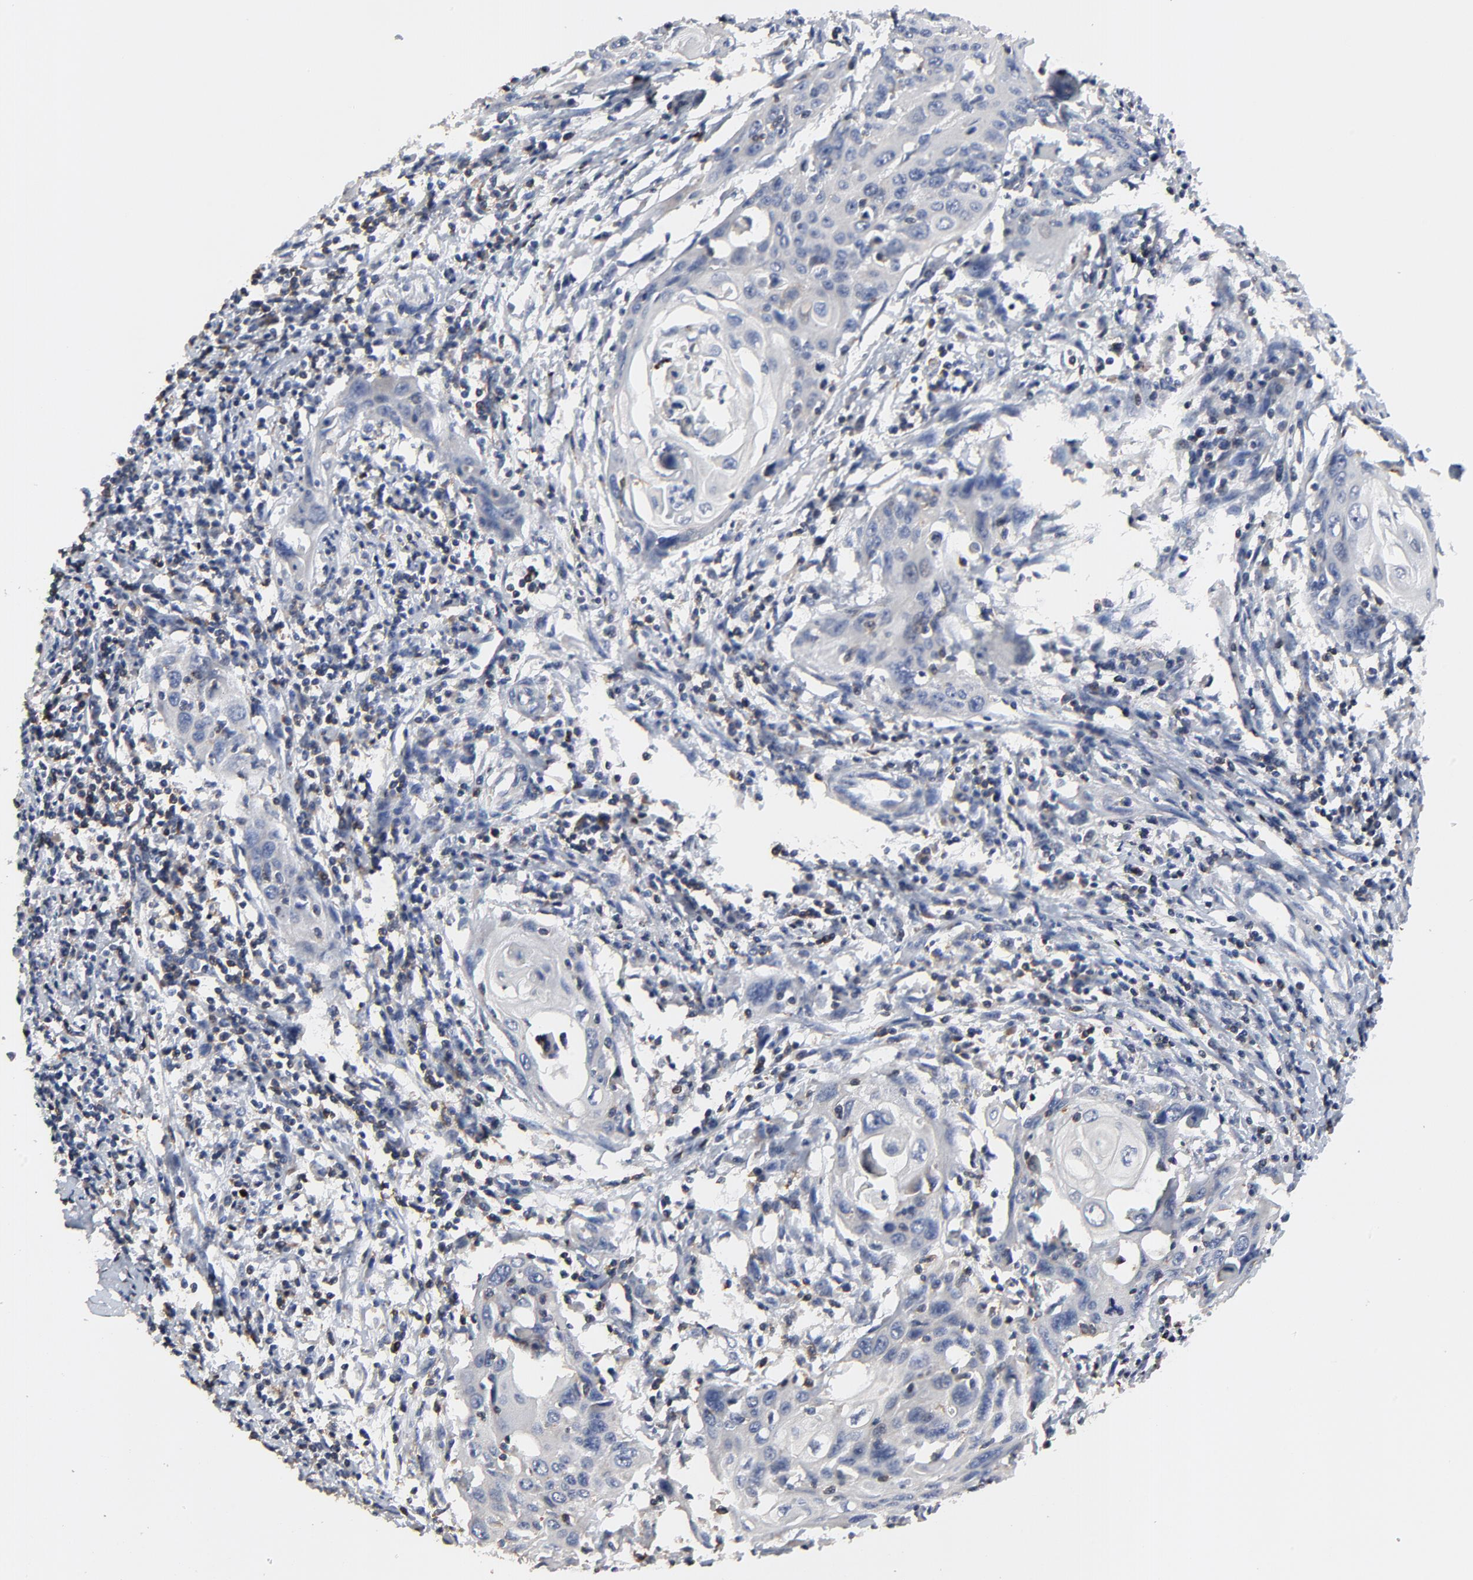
{"staining": {"intensity": "negative", "quantity": "none", "location": "none"}, "tissue": "cervical cancer", "cell_type": "Tumor cells", "image_type": "cancer", "snomed": [{"axis": "morphology", "description": "Squamous cell carcinoma, NOS"}, {"axis": "topography", "description": "Cervix"}], "caption": "Cervical cancer was stained to show a protein in brown. There is no significant staining in tumor cells. The staining was performed using DAB (3,3'-diaminobenzidine) to visualize the protein expression in brown, while the nuclei were stained in blue with hematoxylin (Magnification: 20x).", "gene": "SKAP1", "patient": {"sex": "female", "age": 54}}